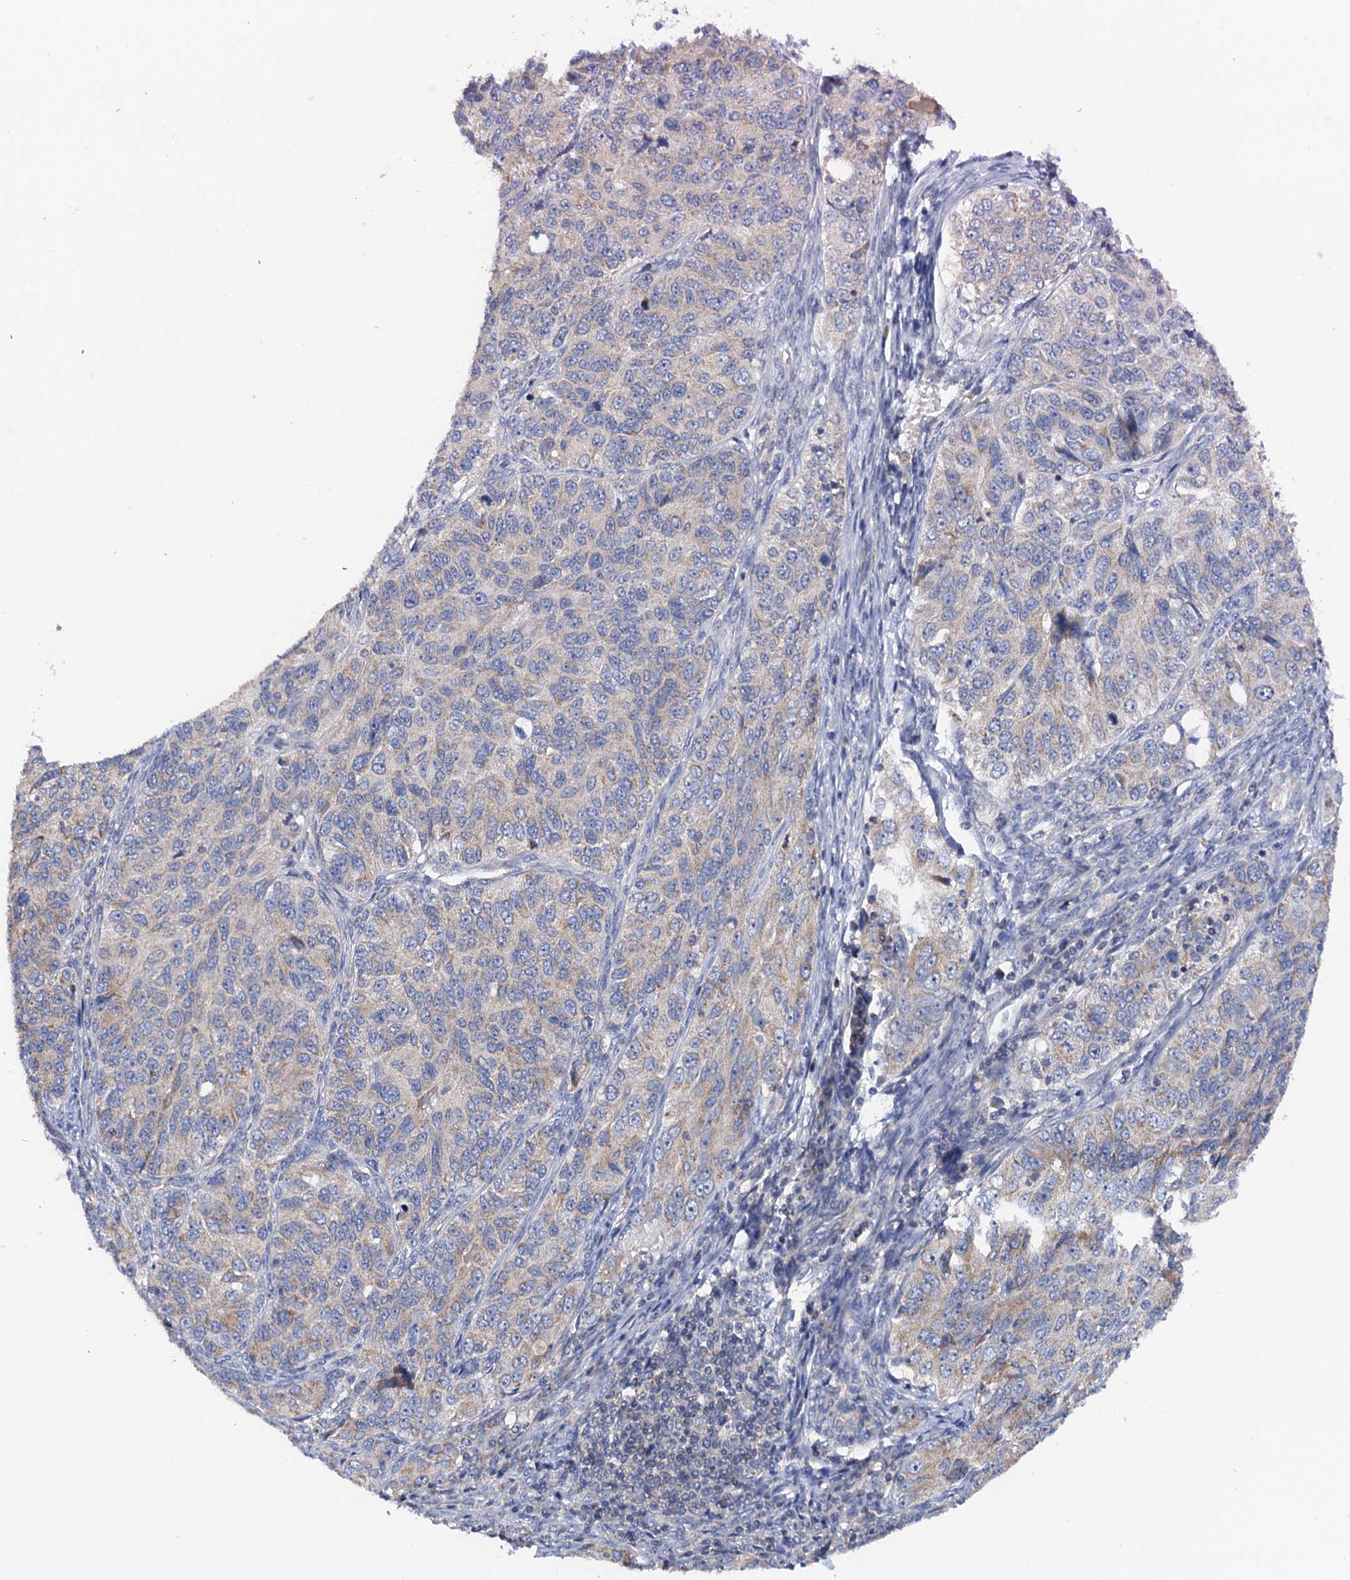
{"staining": {"intensity": "weak", "quantity": "<25%", "location": "cytoplasmic/membranous"}, "tissue": "ovarian cancer", "cell_type": "Tumor cells", "image_type": "cancer", "snomed": [{"axis": "morphology", "description": "Carcinoma, endometroid"}, {"axis": "topography", "description": "Ovary"}], "caption": "IHC image of ovarian endometroid carcinoma stained for a protein (brown), which shows no staining in tumor cells.", "gene": "MRPL48", "patient": {"sex": "female", "age": 51}}